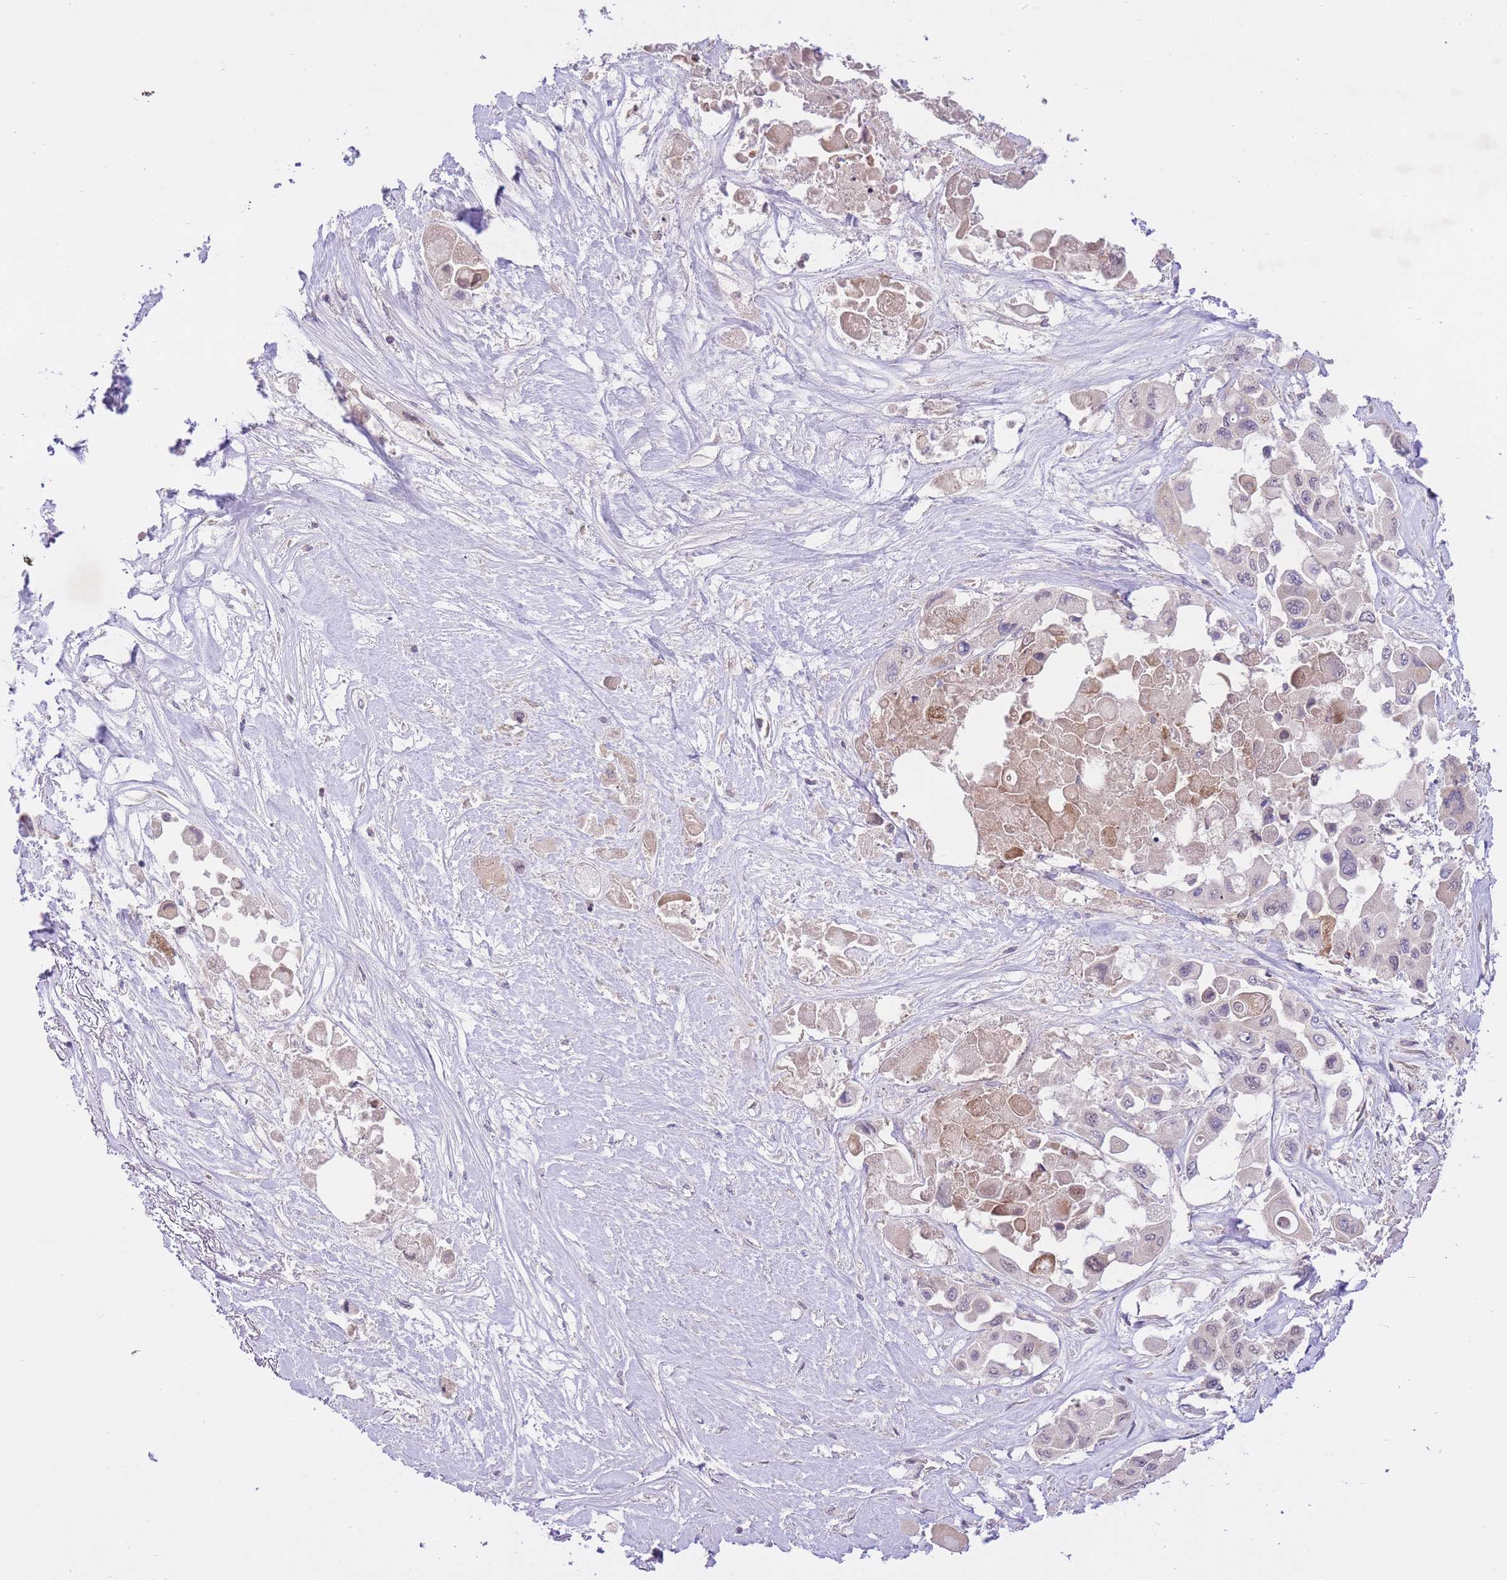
{"staining": {"intensity": "negative", "quantity": "none", "location": "none"}, "tissue": "pancreatic cancer", "cell_type": "Tumor cells", "image_type": "cancer", "snomed": [{"axis": "morphology", "description": "Adenocarcinoma, NOS"}, {"axis": "topography", "description": "Pancreas"}], "caption": "A micrograph of human adenocarcinoma (pancreatic) is negative for staining in tumor cells.", "gene": "TMED3", "patient": {"sex": "male", "age": 92}}